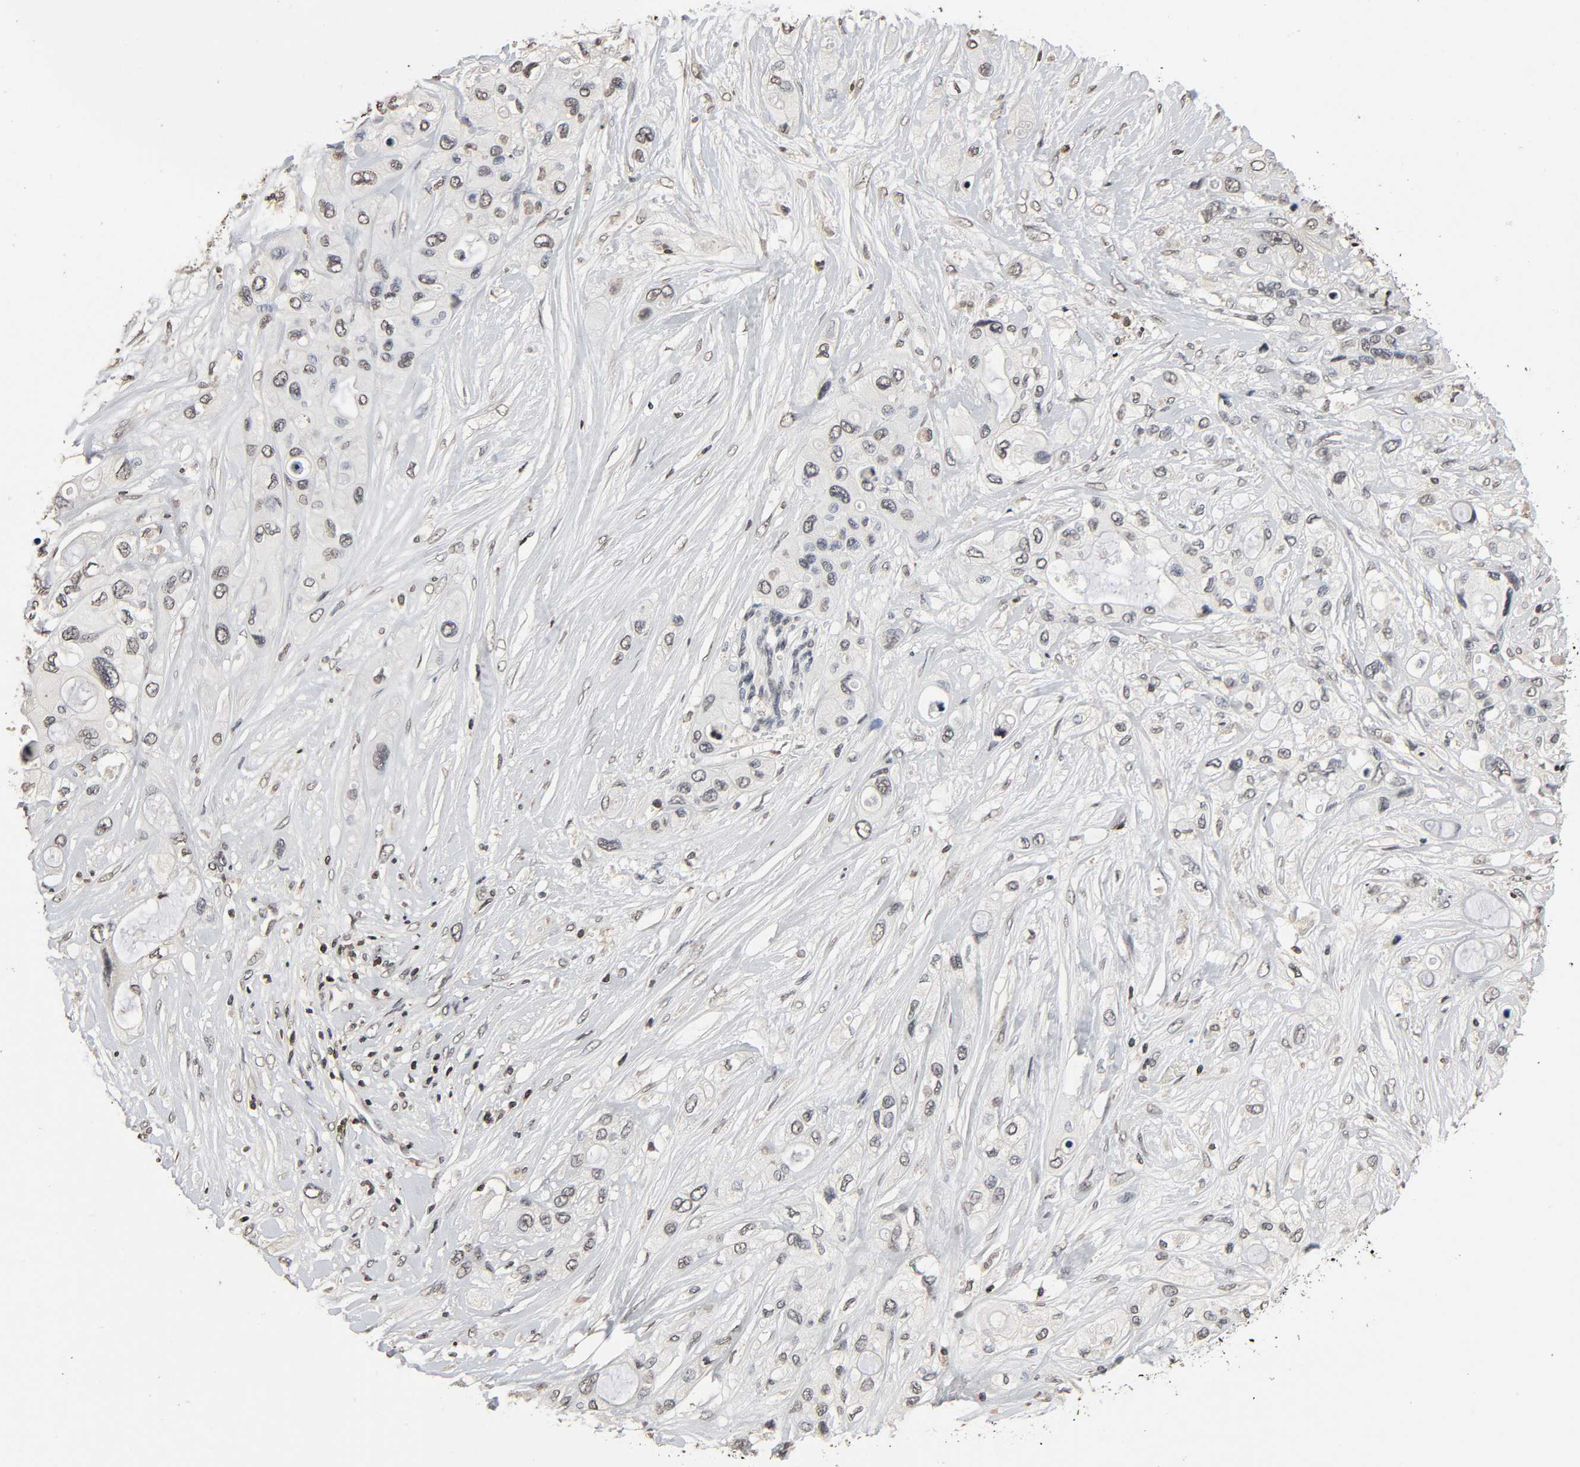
{"staining": {"intensity": "negative", "quantity": "none", "location": "none"}, "tissue": "pancreatic cancer", "cell_type": "Tumor cells", "image_type": "cancer", "snomed": [{"axis": "morphology", "description": "Adenocarcinoma, NOS"}, {"axis": "topography", "description": "Pancreas"}], "caption": "Tumor cells show no significant protein staining in pancreatic adenocarcinoma. Brightfield microscopy of immunohistochemistry (IHC) stained with DAB (3,3'-diaminobenzidine) (brown) and hematoxylin (blue), captured at high magnification.", "gene": "STK4", "patient": {"sex": "female", "age": 59}}